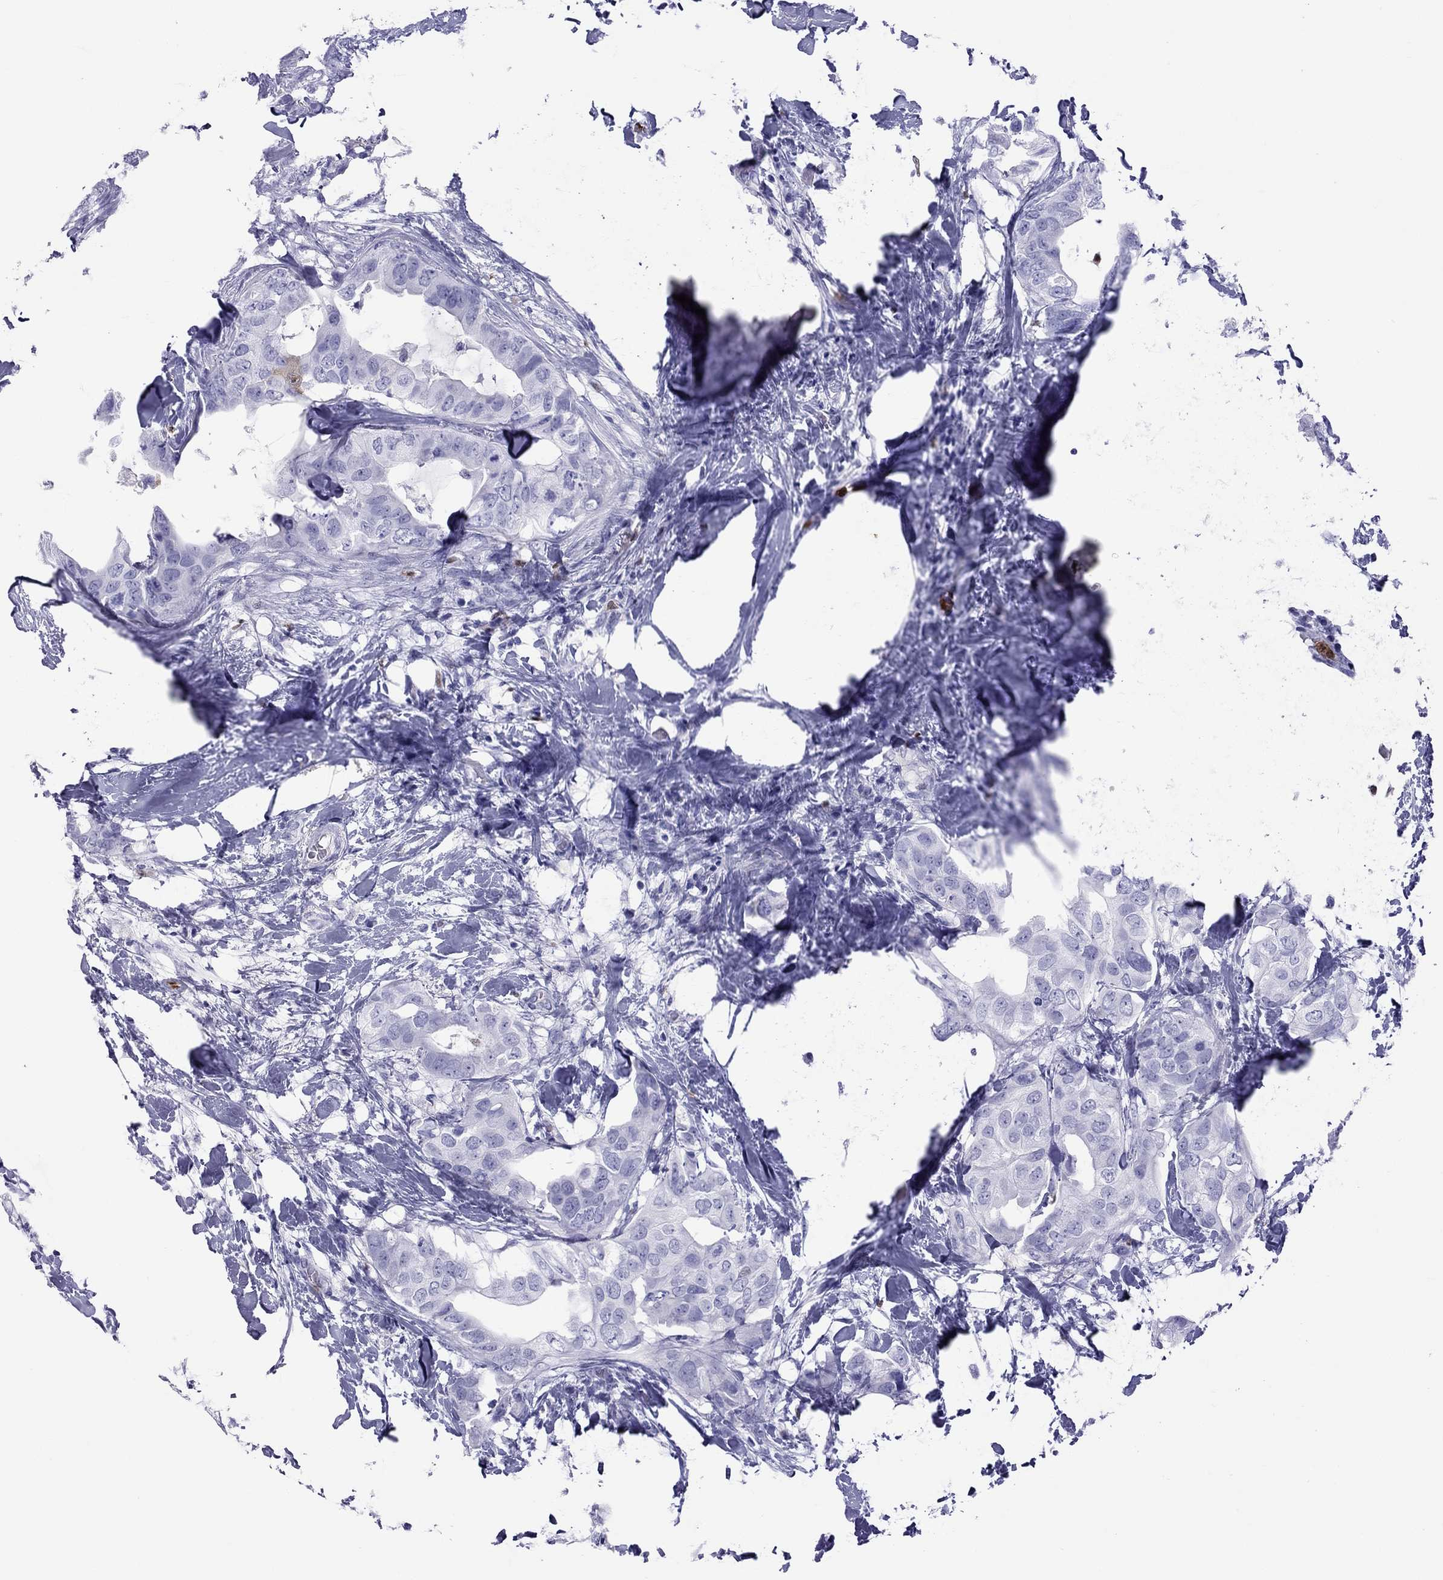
{"staining": {"intensity": "negative", "quantity": "none", "location": "none"}, "tissue": "breast cancer", "cell_type": "Tumor cells", "image_type": "cancer", "snomed": [{"axis": "morphology", "description": "Normal tissue, NOS"}, {"axis": "morphology", "description": "Duct carcinoma"}, {"axis": "topography", "description": "Breast"}], "caption": "Tumor cells are negative for brown protein staining in intraductal carcinoma (breast).", "gene": "SLAMF1", "patient": {"sex": "female", "age": 40}}